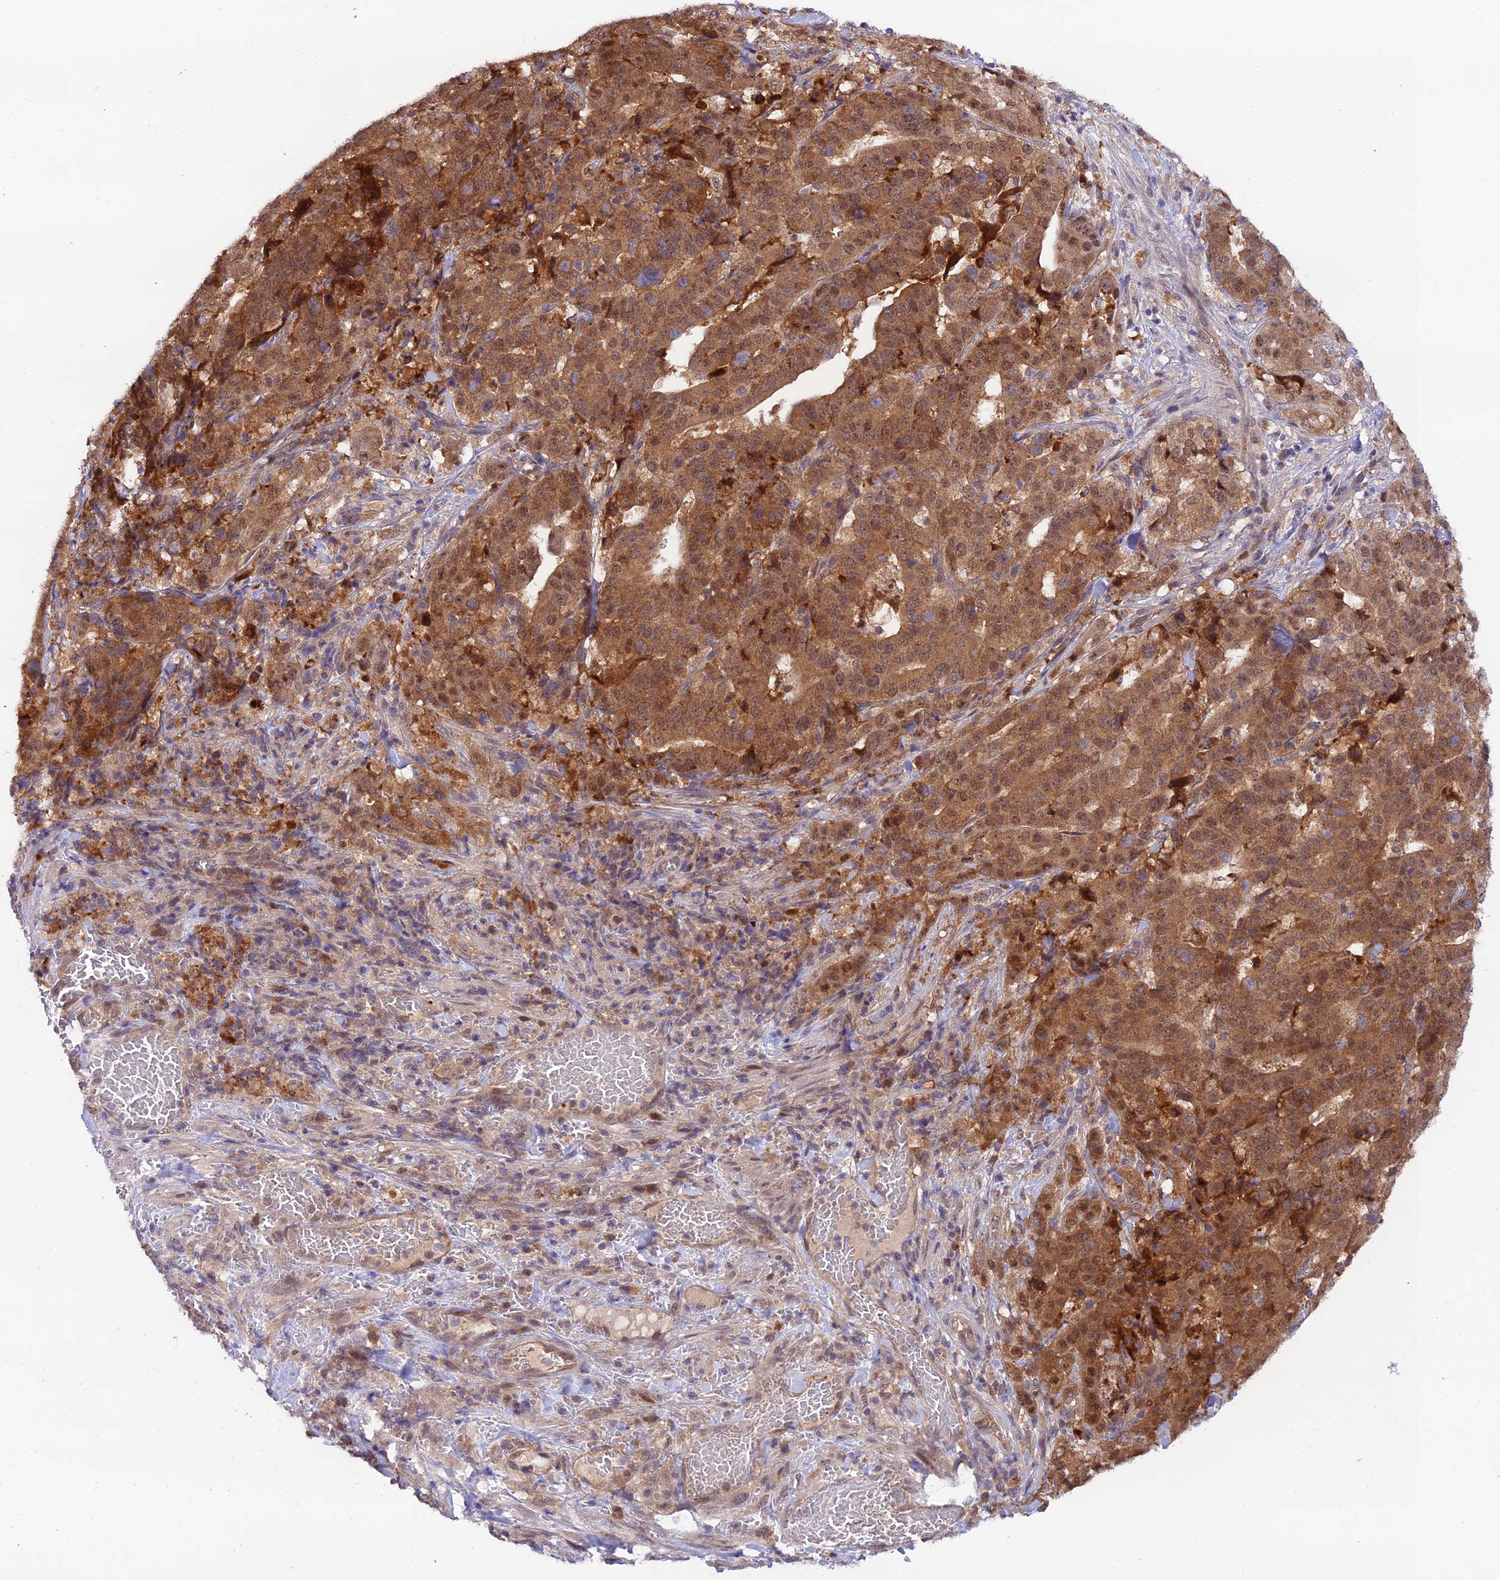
{"staining": {"intensity": "moderate", "quantity": ">75%", "location": "cytoplasmic/membranous,nuclear"}, "tissue": "stomach cancer", "cell_type": "Tumor cells", "image_type": "cancer", "snomed": [{"axis": "morphology", "description": "Adenocarcinoma, NOS"}, {"axis": "topography", "description": "Stomach"}], "caption": "Stomach cancer (adenocarcinoma) was stained to show a protein in brown. There is medium levels of moderate cytoplasmic/membranous and nuclear positivity in approximately >75% of tumor cells.", "gene": "TRIM40", "patient": {"sex": "male", "age": 48}}